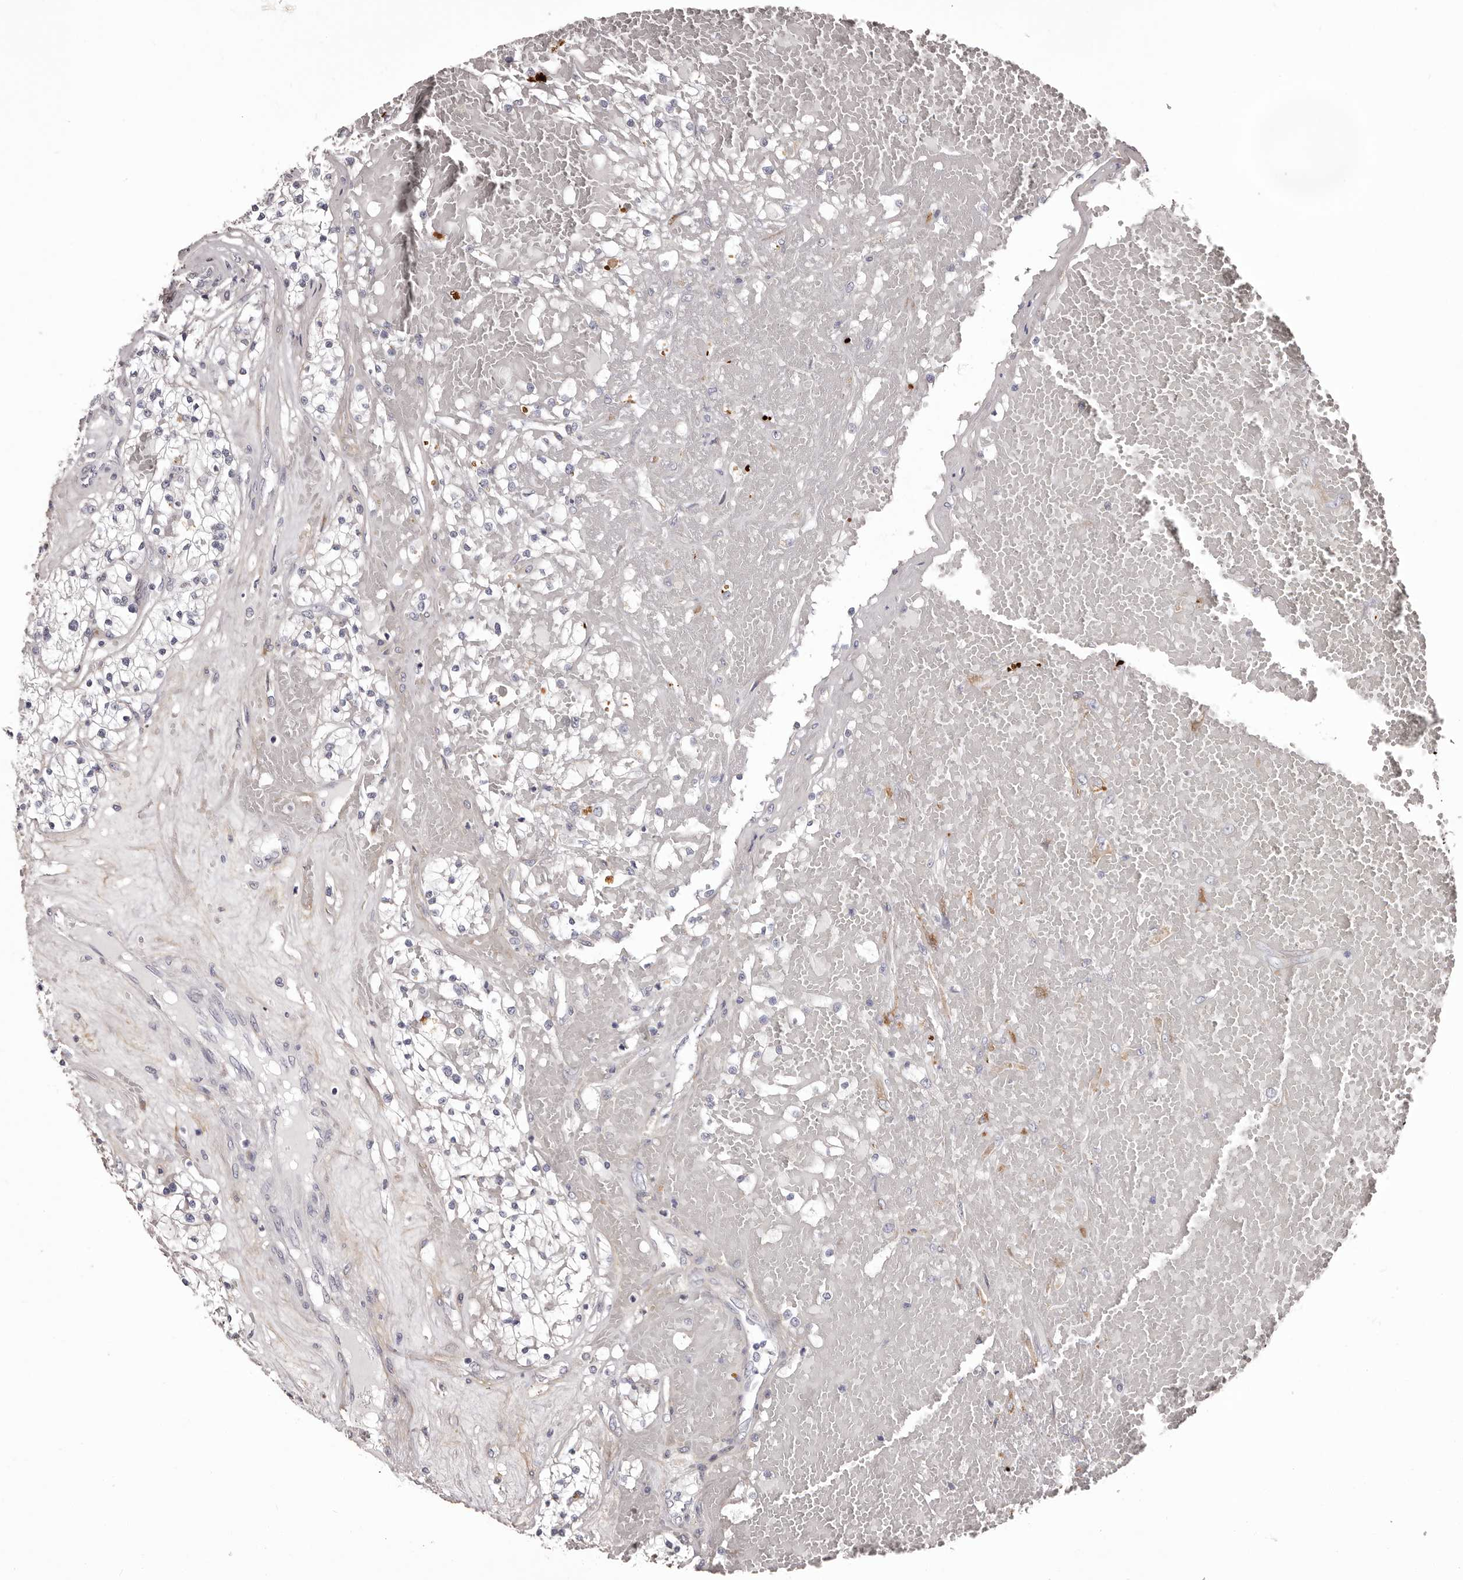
{"staining": {"intensity": "negative", "quantity": "none", "location": "none"}, "tissue": "renal cancer", "cell_type": "Tumor cells", "image_type": "cancer", "snomed": [{"axis": "morphology", "description": "Normal tissue, NOS"}, {"axis": "morphology", "description": "Adenocarcinoma, NOS"}, {"axis": "topography", "description": "Kidney"}], "caption": "Immunohistochemical staining of renal cancer (adenocarcinoma) displays no significant expression in tumor cells.", "gene": "COL6A1", "patient": {"sex": "male", "age": 68}}